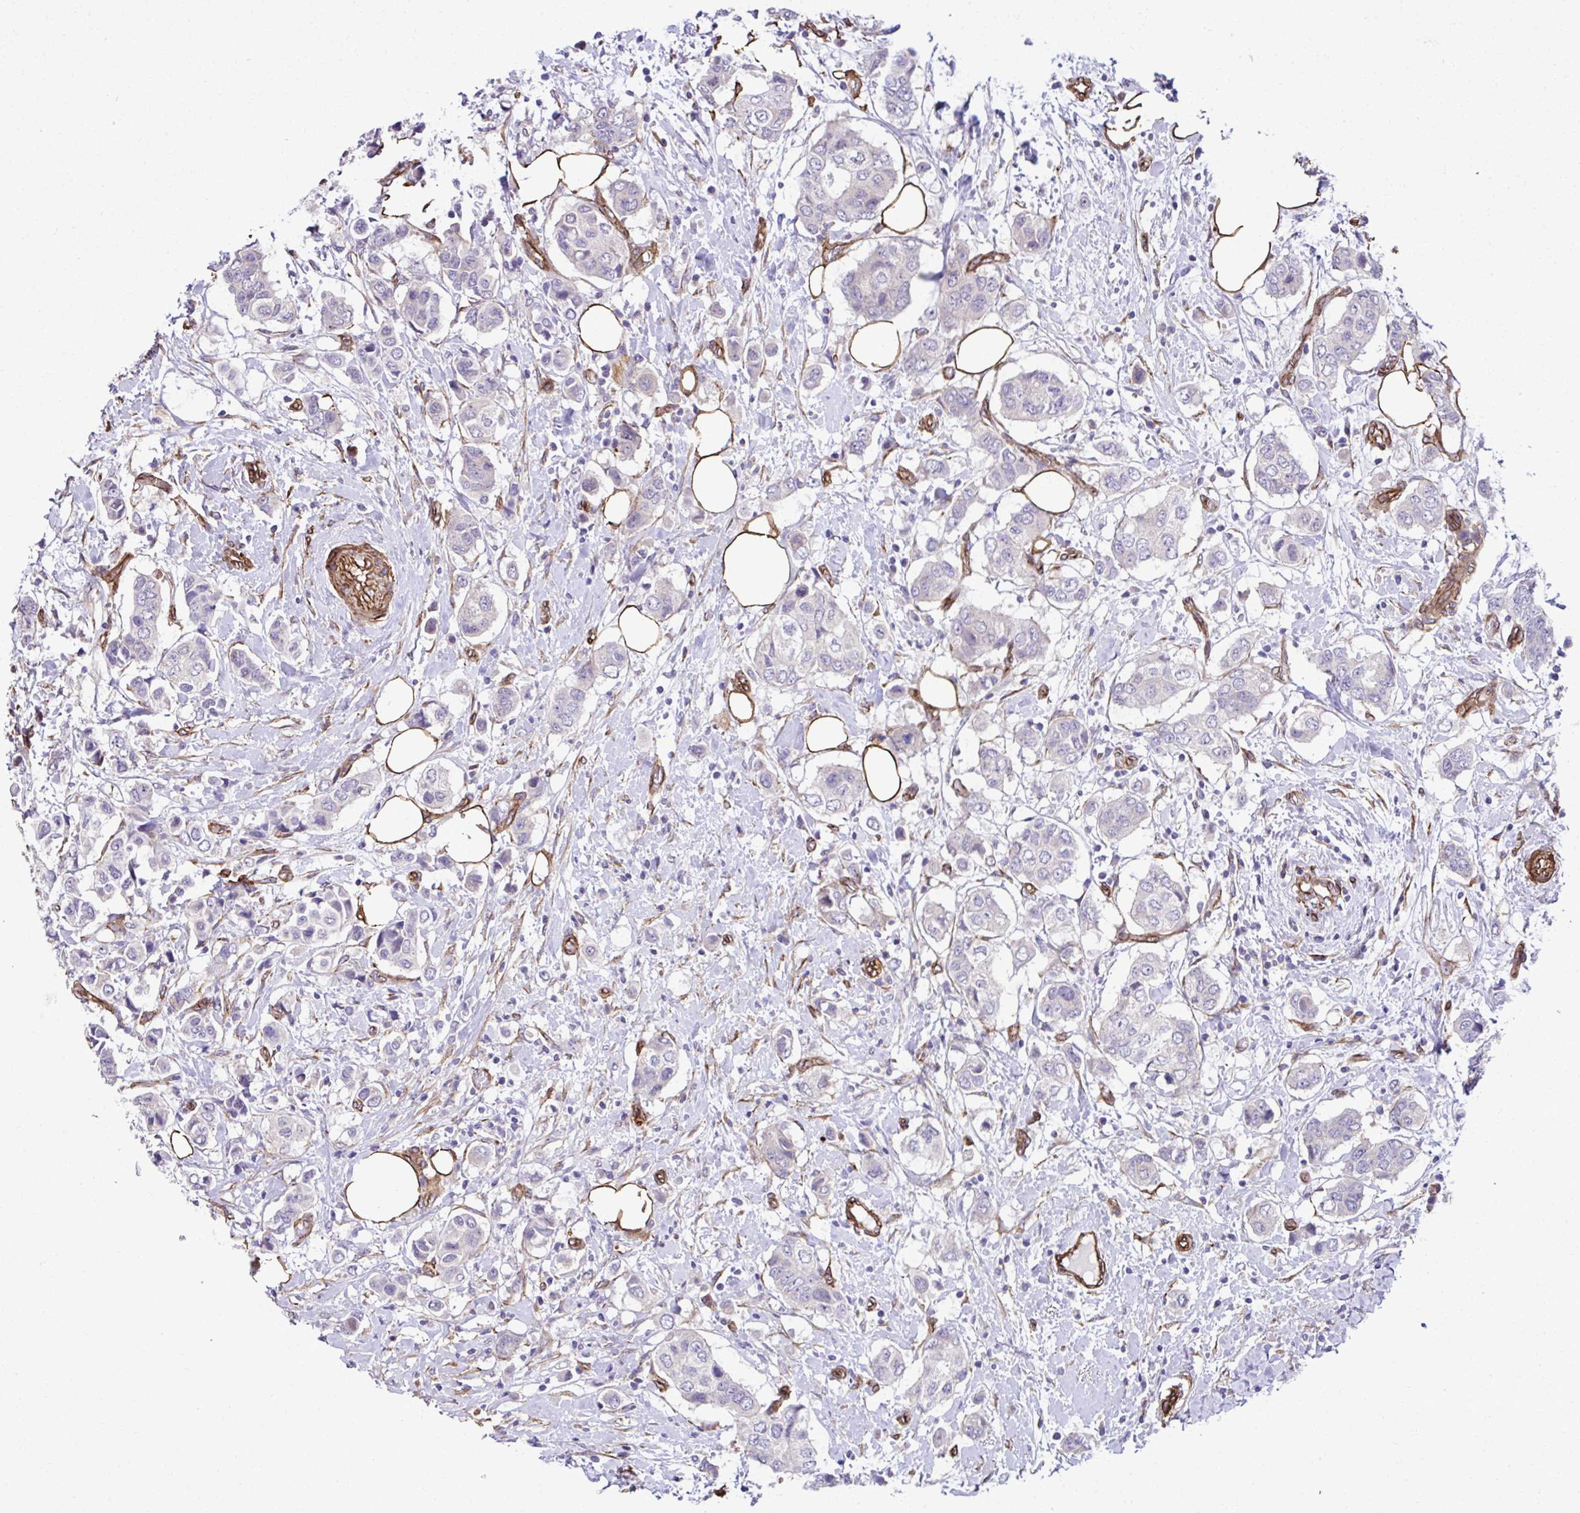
{"staining": {"intensity": "negative", "quantity": "none", "location": "none"}, "tissue": "breast cancer", "cell_type": "Tumor cells", "image_type": "cancer", "snomed": [{"axis": "morphology", "description": "Lobular carcinoma"}, {"axis": "topography", "description": "Breast"}], "caption": "Micrograph shows no protein staining in tumor cells of breast lobular carcinoma tissue.", "gene": "TRIM52", "patient": {"sex": "female", "age": 51}}